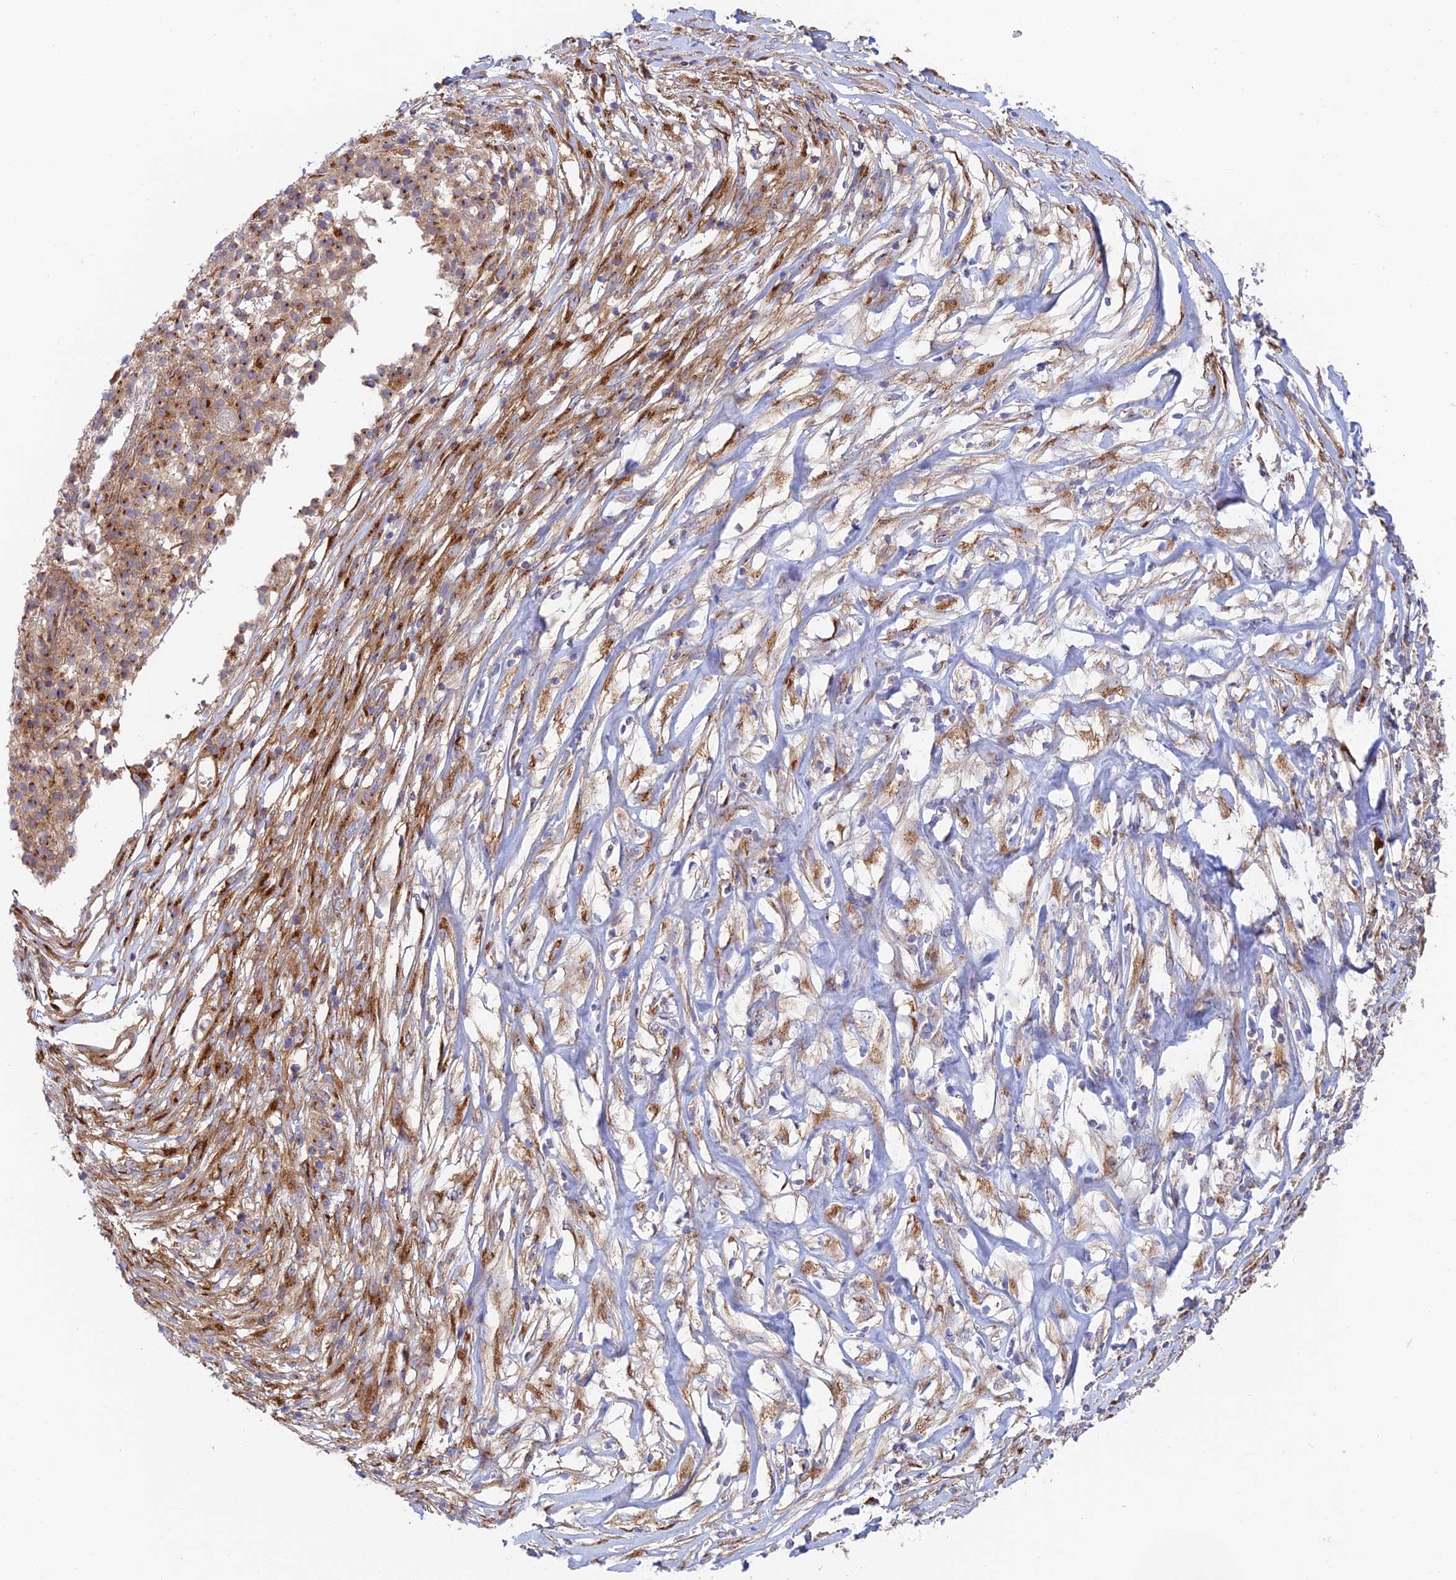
{"staining": {"intensity": "moderate", "quantity": ">75%", "location": "cytoplasmic/membranous"}, "tissue": "ovarian cancer", "cell_type": "Tumor cells", "image_type": "cancer", "snomed": [{"axis": "morphology", "description": "Carcinoma, endometroid"}, {"axis": "topography", "description": "Ovary"}], "caption": "This micrograph demonstrates IHC staining of human ovarian endometroid carcinoma, with medium moderate cytoplasmic/membranous expression in approximately >75% of tumor cells.", "gene": "GOLGA3", "patient": {"sex": "female", "age": 42}}